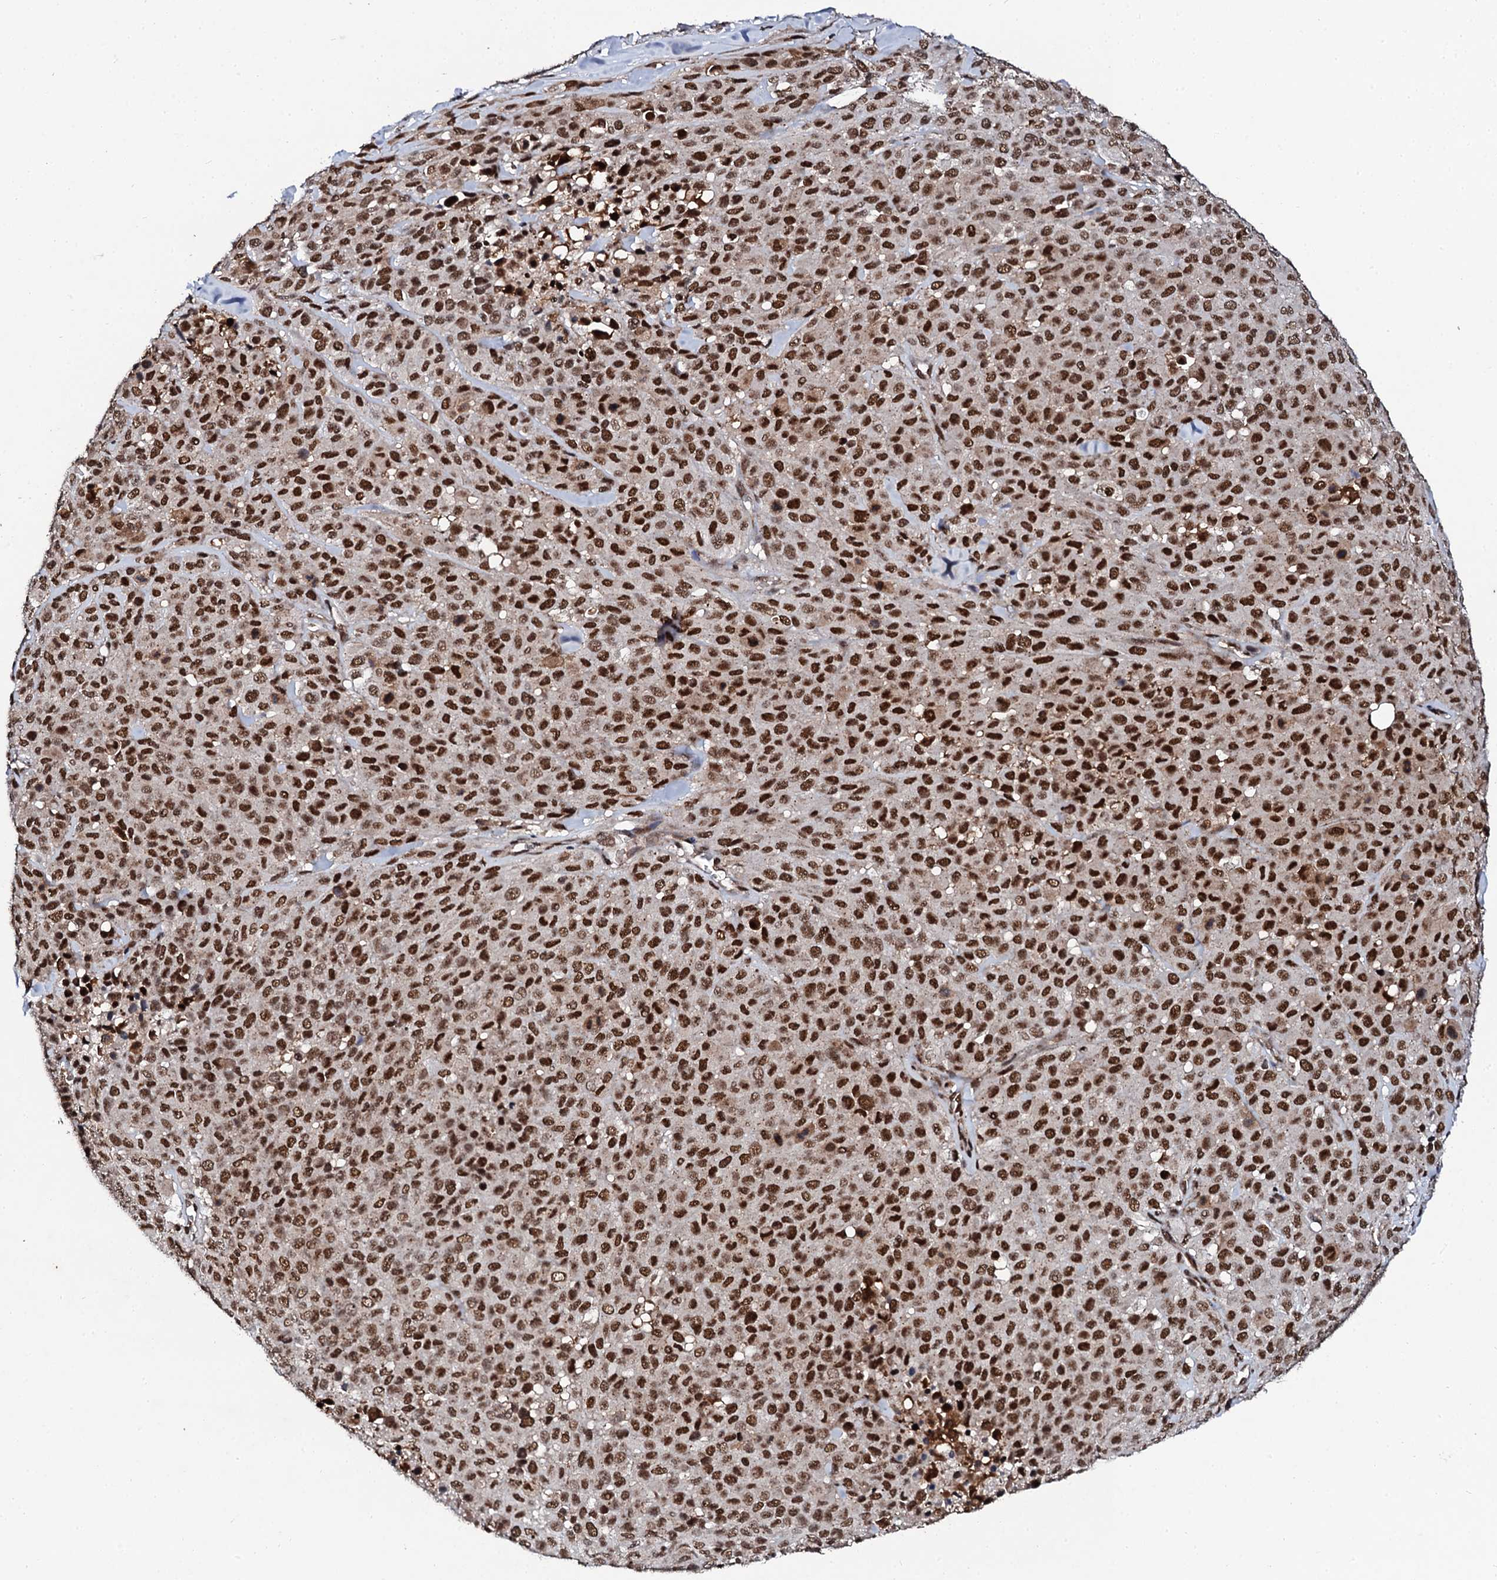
{"staining": {"intensity": "strong", "quantity": ">75%", "location": "nuclear"}, "tissue": "melanoma", "cell_type": "Tumor cells", "image_type": "cancer", "snomed": [{"axis": "morphology", "description": "Malignant melanoma, Metastatic site"}, {"axis": "topography", "description": "Skin"}], "caption": "Human melanoma stained for a protein (brown) demonstrates strong nuclear positive expression in about >75% of tumor cells.", "gene": "CSTF3", "patient": {"sex": "female", "age": 81}}